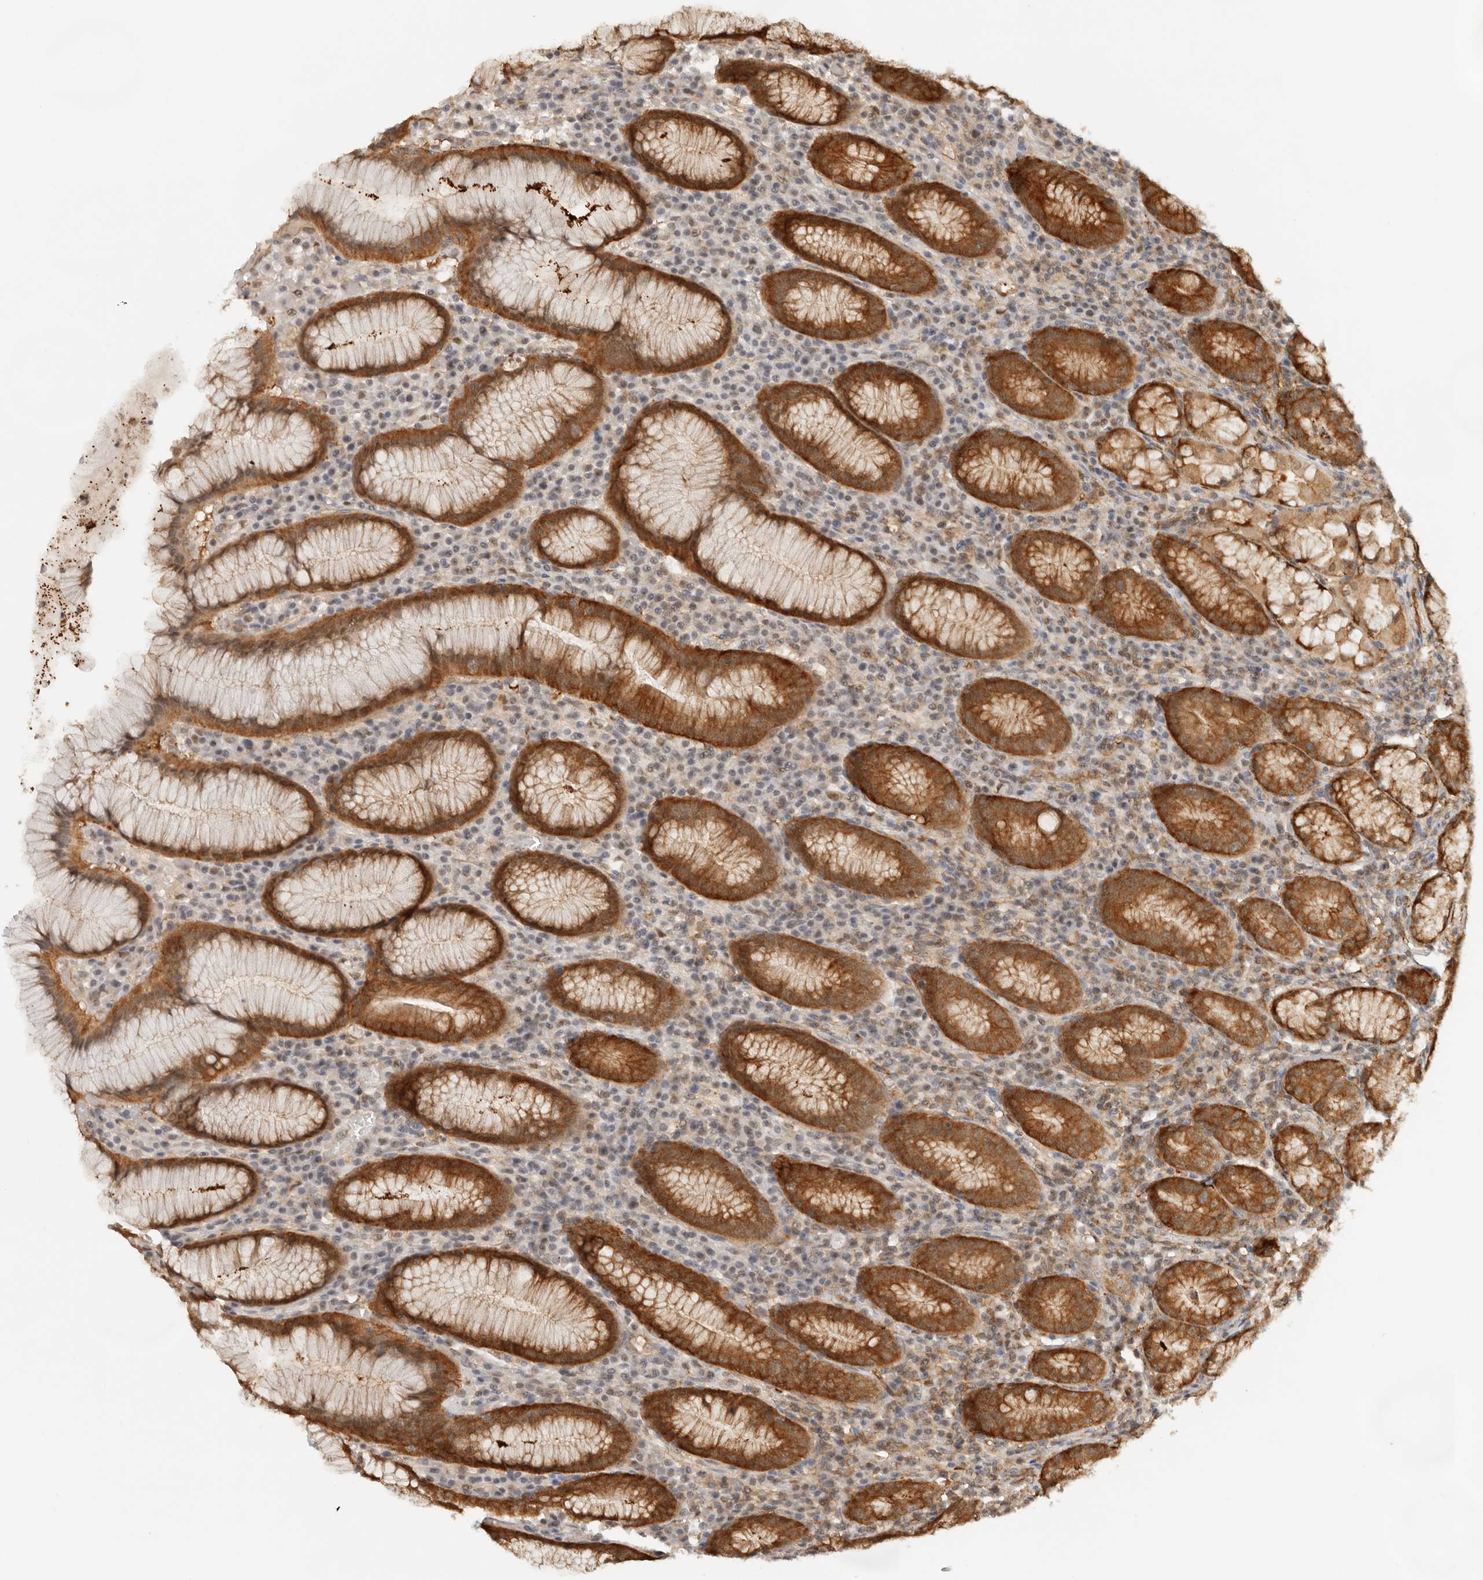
{"staining": {"intensity": "strong", "quantity": ">75%", "location": "cytoplasmic/membranous,nuclear"}, "tissue": "stomach", "cell_type": "Glandular cells", "image_type": "normal", "snomed": [{"axis": "morphology", "description": "Normal tissue, NOS"}, {"axis": "topography", "description": "Stomach"}], "caption": "Immunohistochemical staining of benign human stomach exhibits >75% levels of strong cytoplasmic/membranous,nuclear protein staining in about >75% of glandular cells. (DAB (3,3'-diaminobenzidine) IHC, brown staining for protein, blue staining for nuclei).", "gene": "HEXD", "patient": {"sex": "male", "age": 55}}